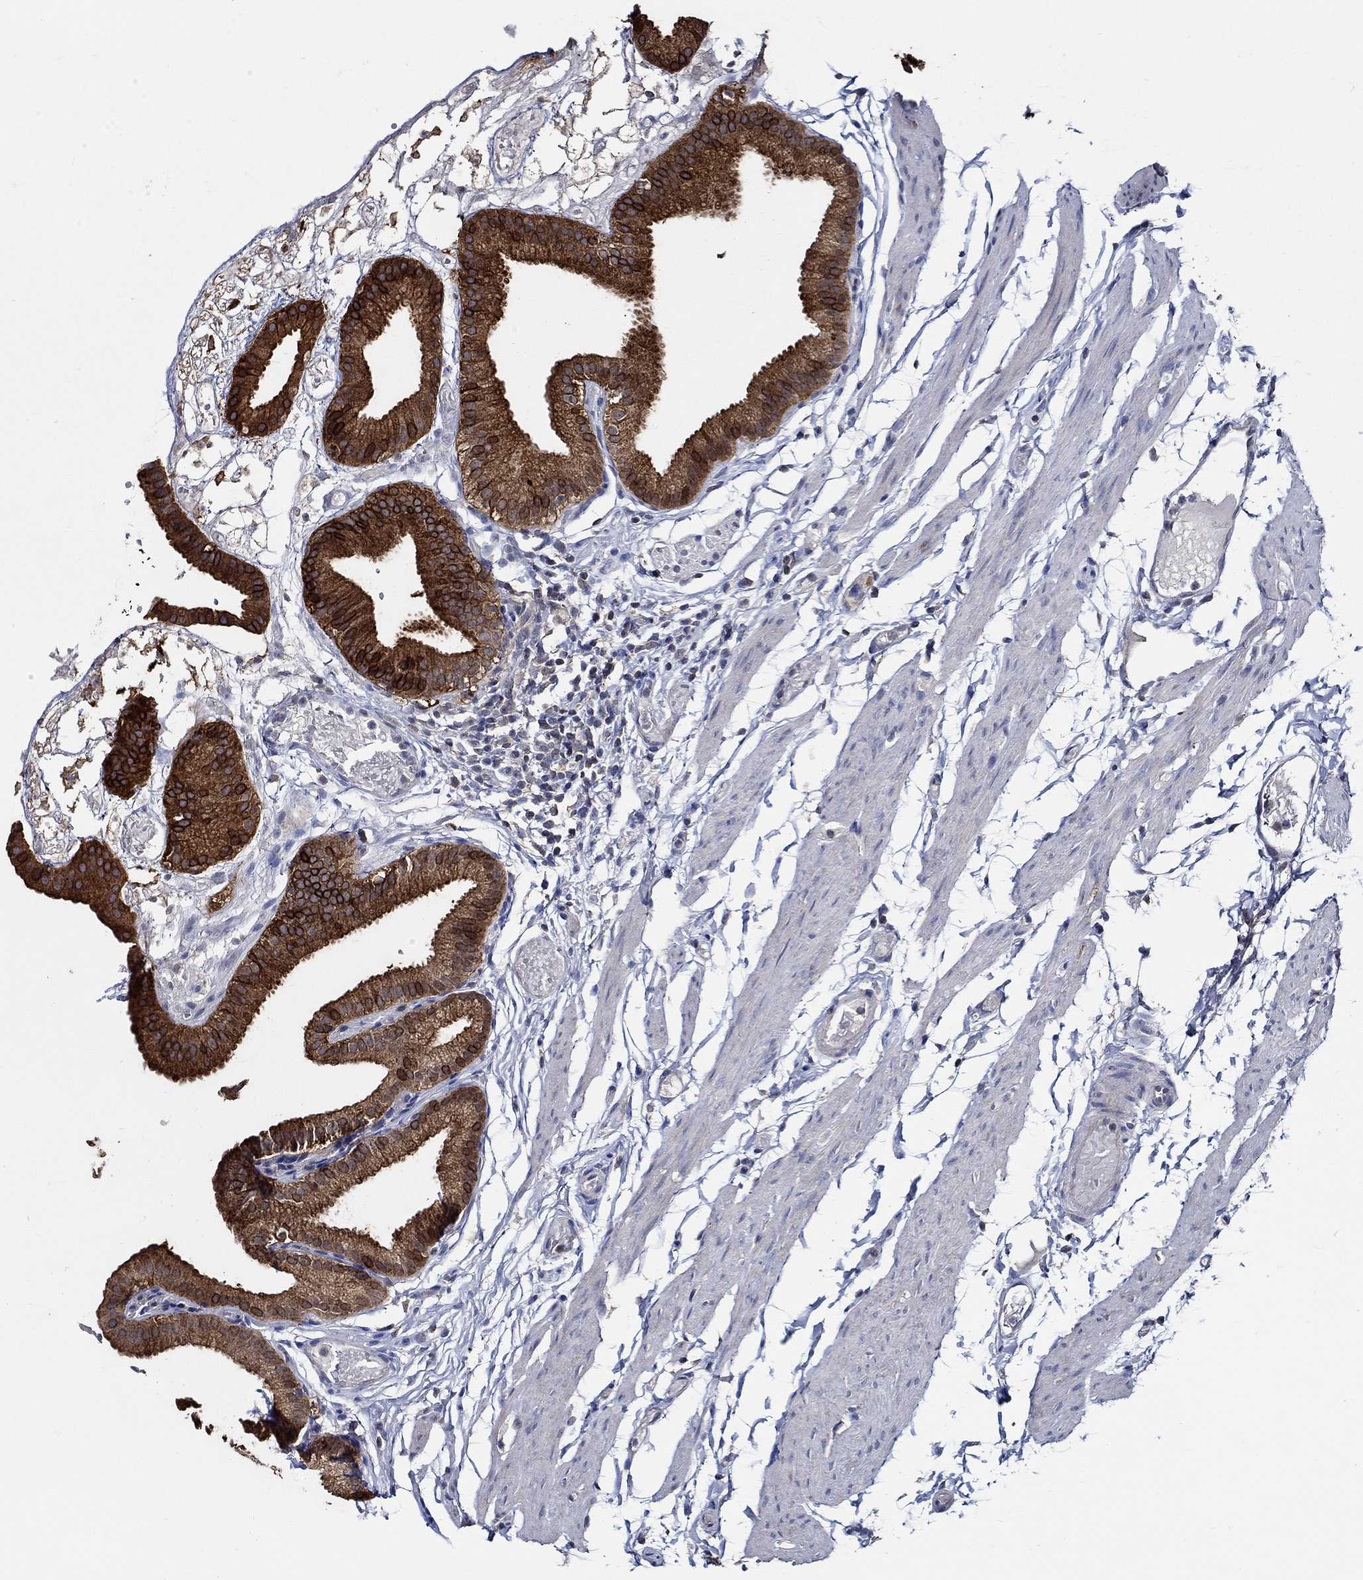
{"staining": {"intensity": "strong", "quantity": ">75%", "location": "cytoplasmic/membranous"}, "tissue": "gallbladder", "cell_type": "Glandular cells", "image_type": "normal", "snomed": [{"axis": "morphology", "description": "Normal tissue, NOS"}, {"axis": "topography", "description": "Gallbladder"}], "caption": "Immunohistochemistry of normal gallbladder displays high levels of strong cytoplasmic/membranous staining in about >75% of glandular cells.", "gene": "WDR53", "patient": {"sex": "female", "age": 45}}